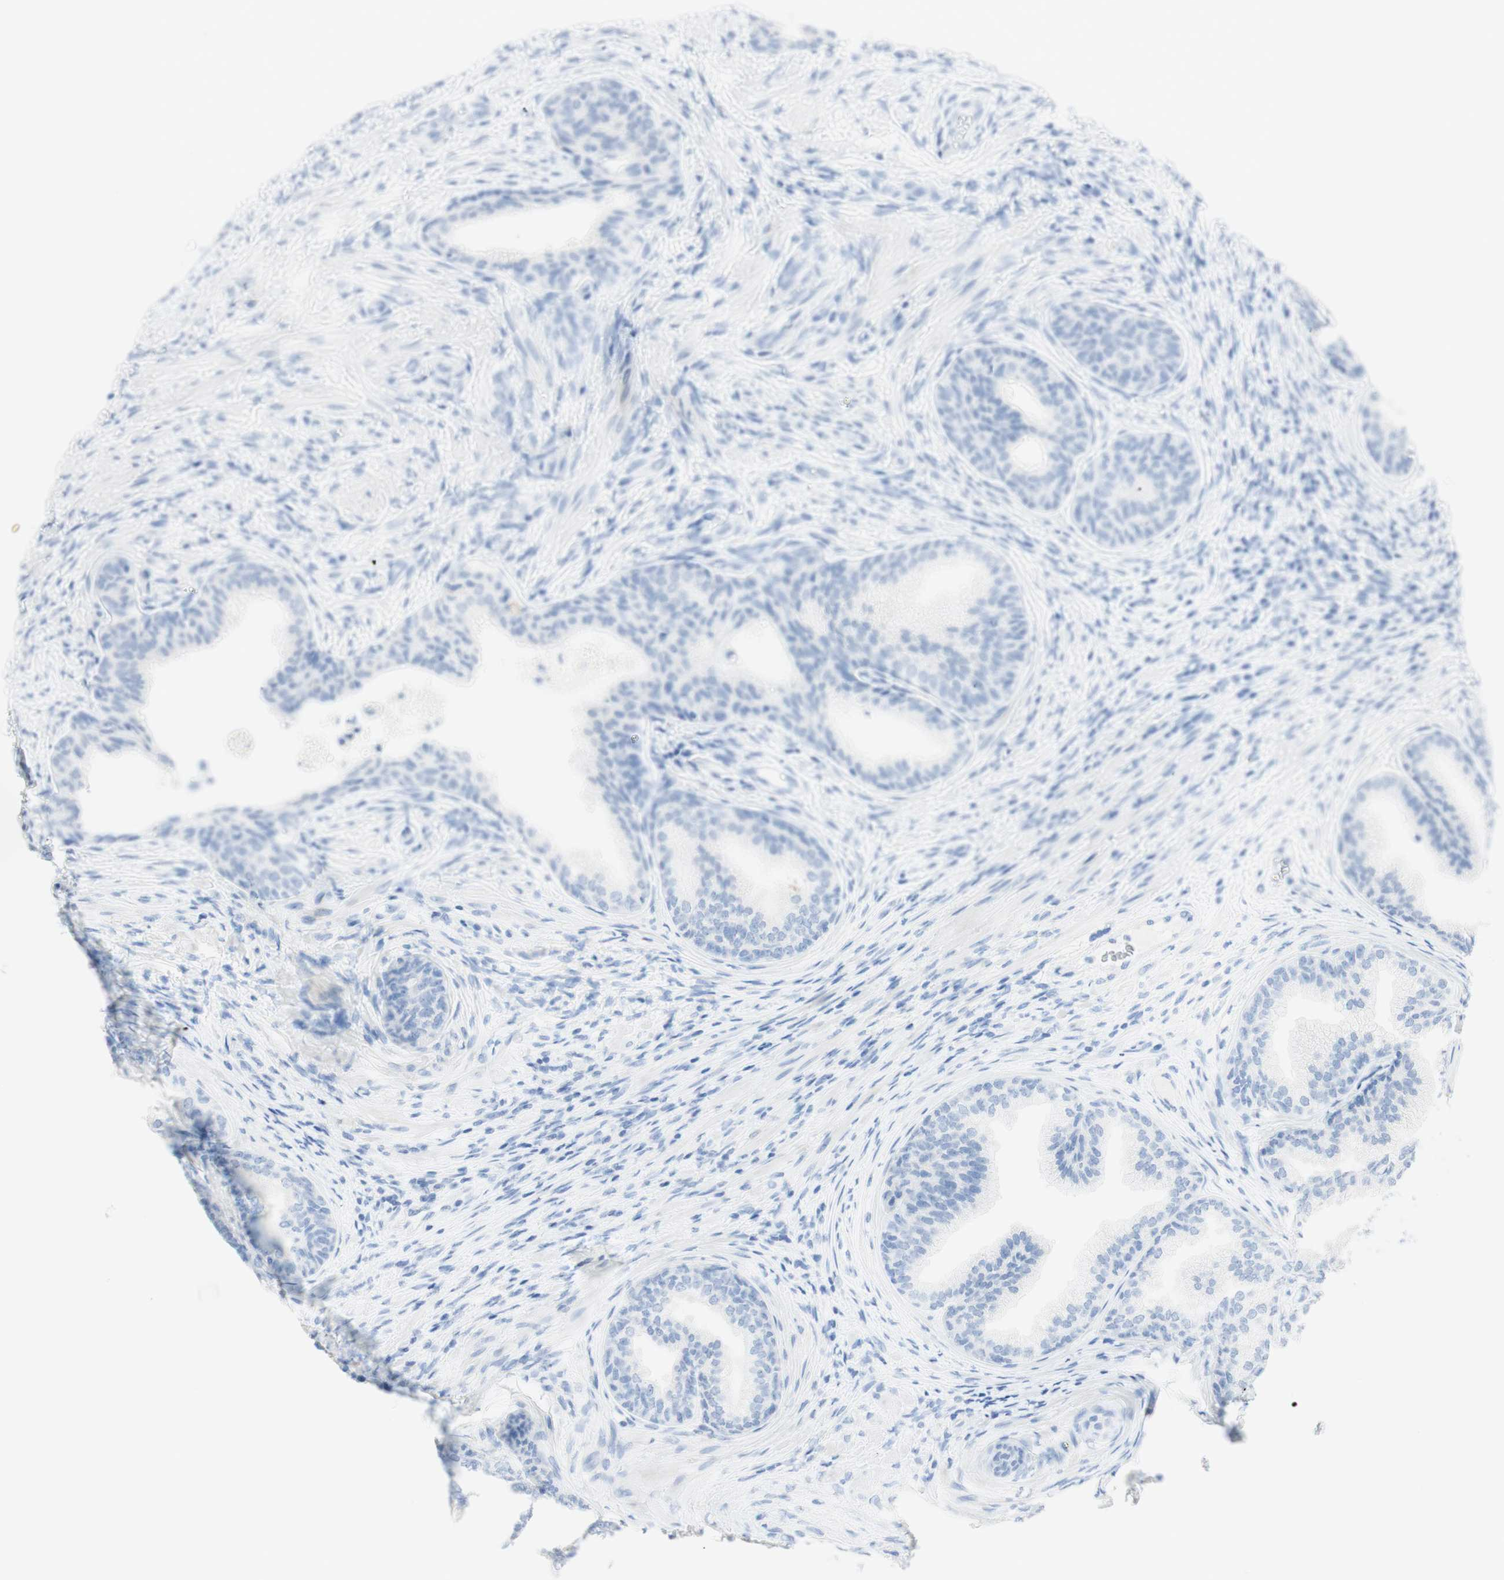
{"staining": {"intensity": "negative", "quantity": "none", "location": "none"}, "tissue": "prostate", "cell_type": "Glandular cells", "image_type": "normal", "snomed": [{"axis": "morphology", "description": "Normal tissue, NOS"}, {"axis": "topography", "description": "Prostate"}], "caption": "The photomicrograph displays no staining of glandular cells in normal prostate.", "gene": "TPO", "patient": {"sex": "male", "age": 76}}